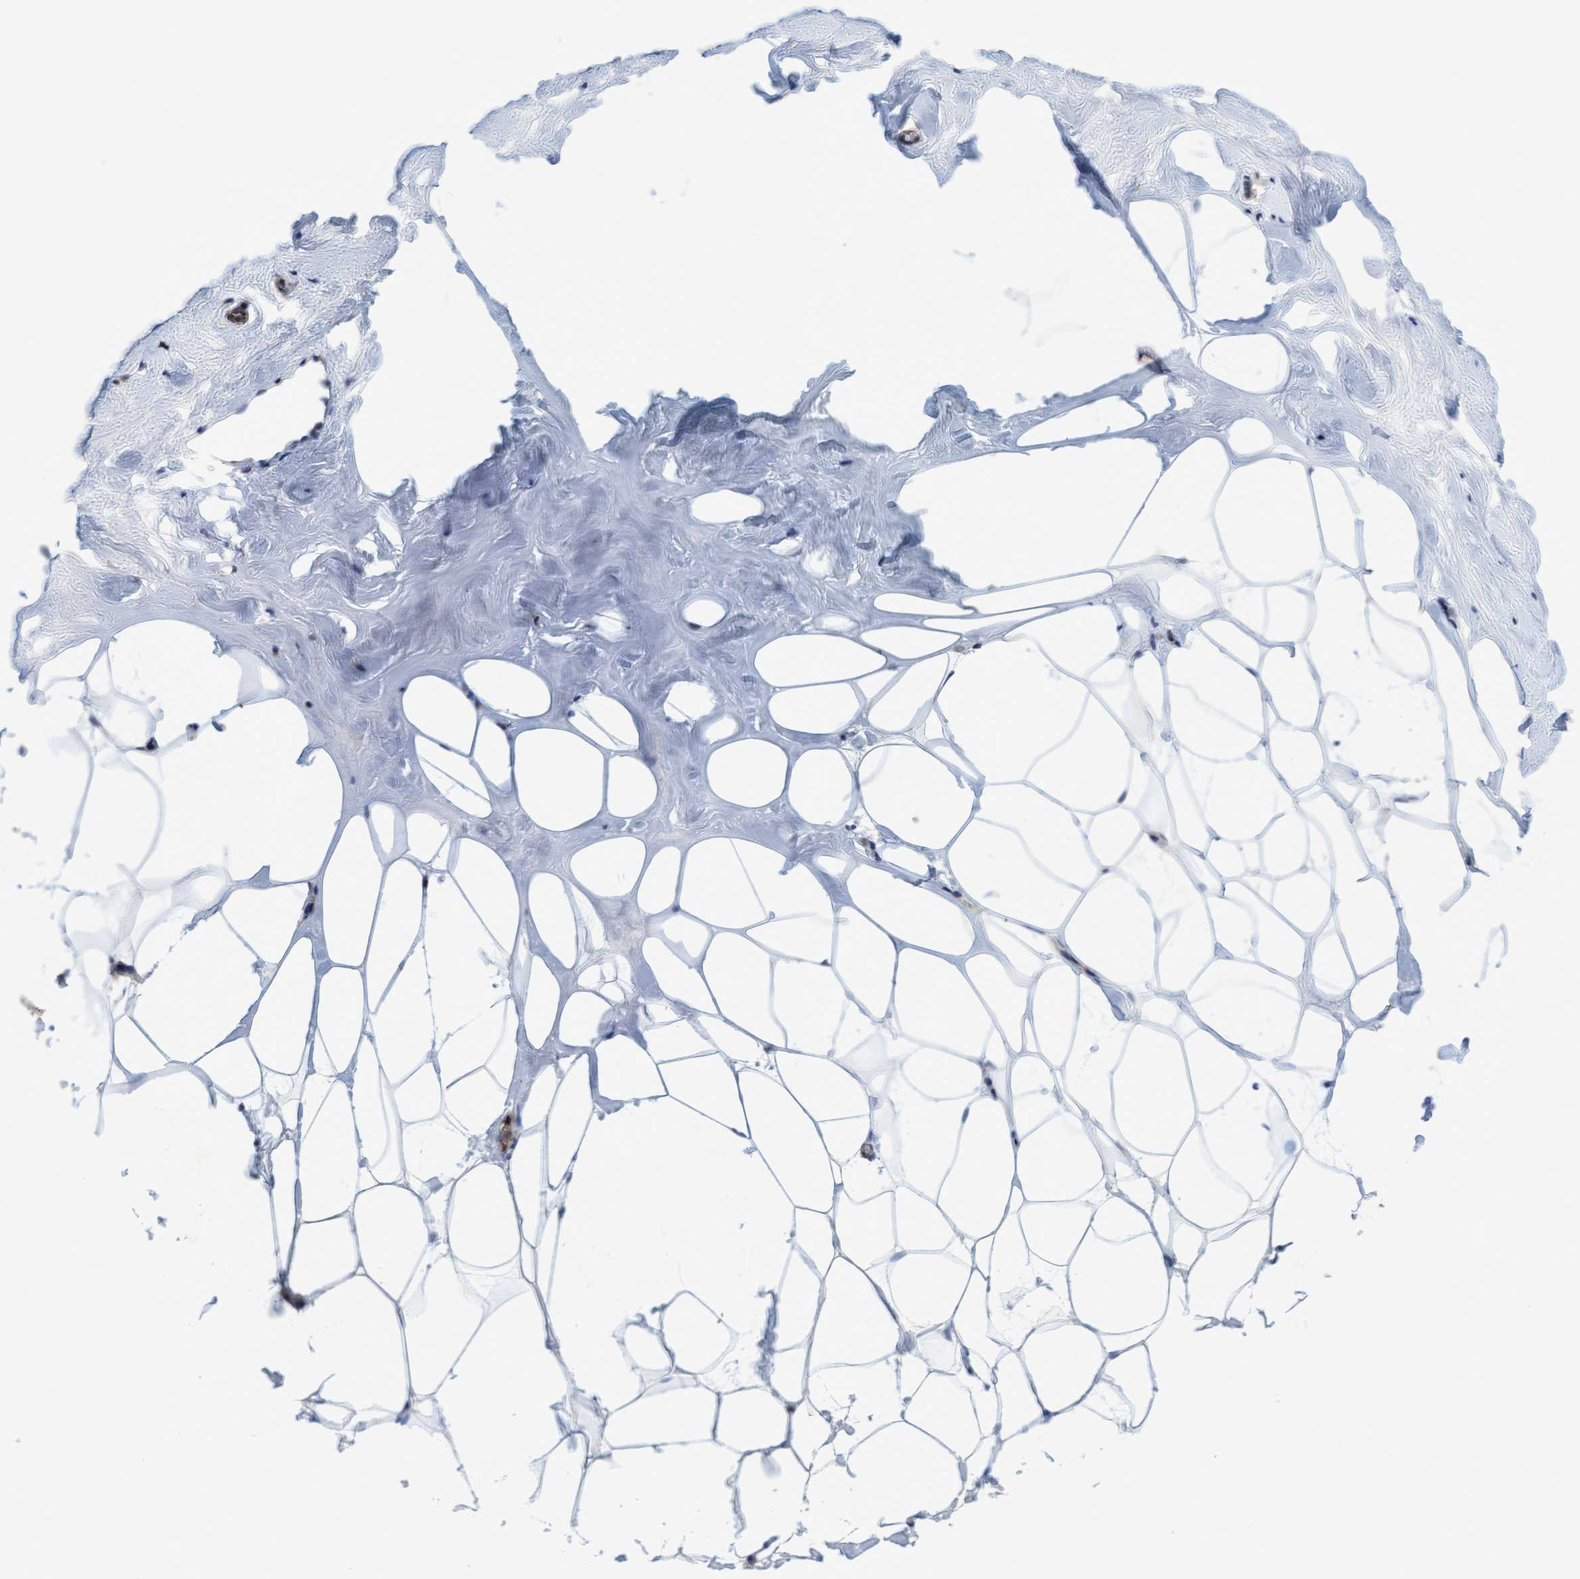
{"staining": {"intensity": "moderate", "quantity": ">75%", "location": "cytoplasmic/membranous"}, "tissue": "adipose tissue", "cell_type": "Adipocytes", "image_type": "normal", "snomed": [{"axis": "morphology", "description": "Normal tissue, NOS"}, {"axis": "morphology", "description": "Fibrosis, NOS"}, {"axis": "topography", "description": "Breast"}, {"axis": "topography", "description": "Adipose tissue"}], "caption": "Adipose tissue was stained to show a protein in brown. There is medium levels of moderate cytoplasmic/membranous expression in about >75% of adipocytes. Nuclei are stained in blue.", "gene": "SLC28A3", "patient": {"sex": "female", "age": 39}}